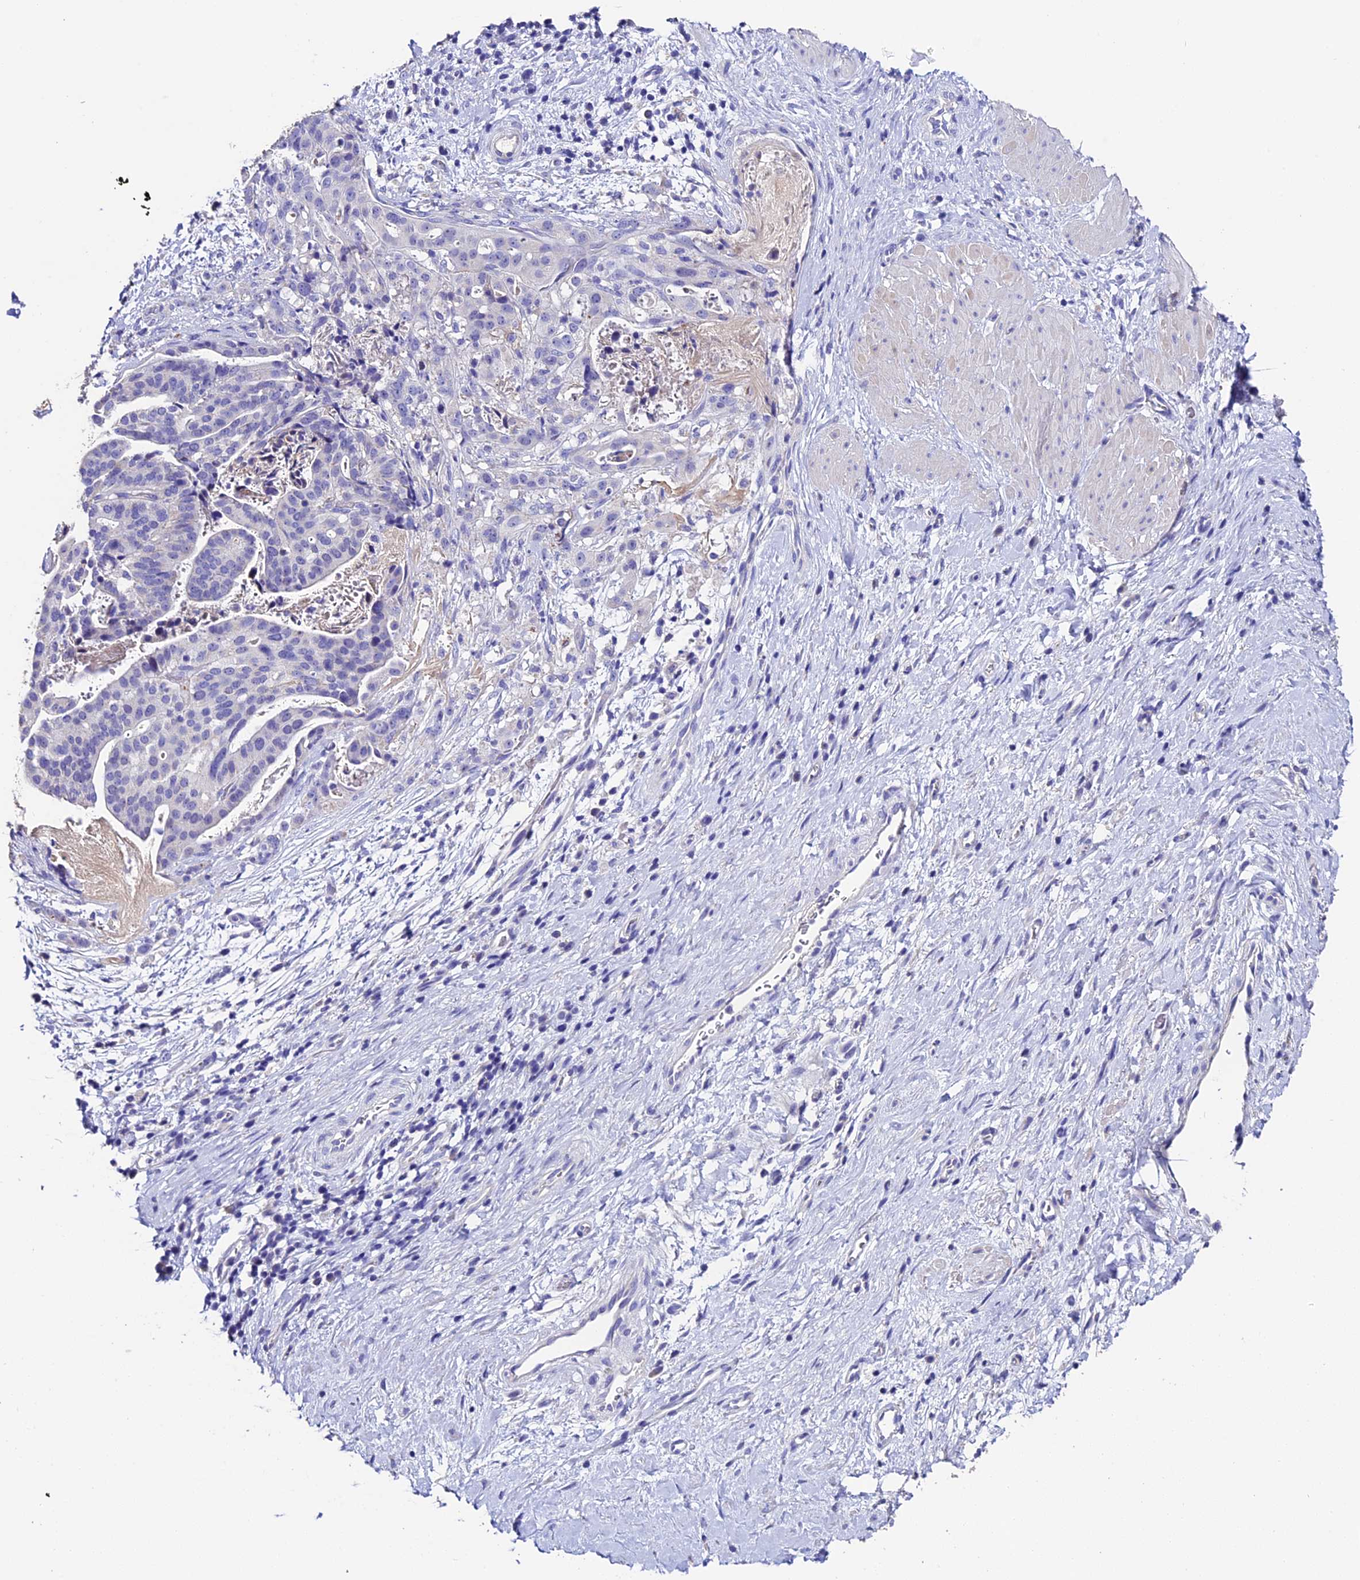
{"staining": {"intensity": "negative", "quantity": "none", "location": "none"}, "tissue": "stomach cancer", "cell_type": "Tumor cells", "image_type": "cancer", "snomed": [{"axis": "morphology", "description": "Adenocarcinoma, NOS"}, {"axis": "topography", "description": "Stomach"}], "caption": "This is an immunohistochemistry (IHC) photomicrograph of stomach cancer. There is no expression in tumor cells.", "gene": "FBXW9", "patient": {"sex": "male", "age": 48}}